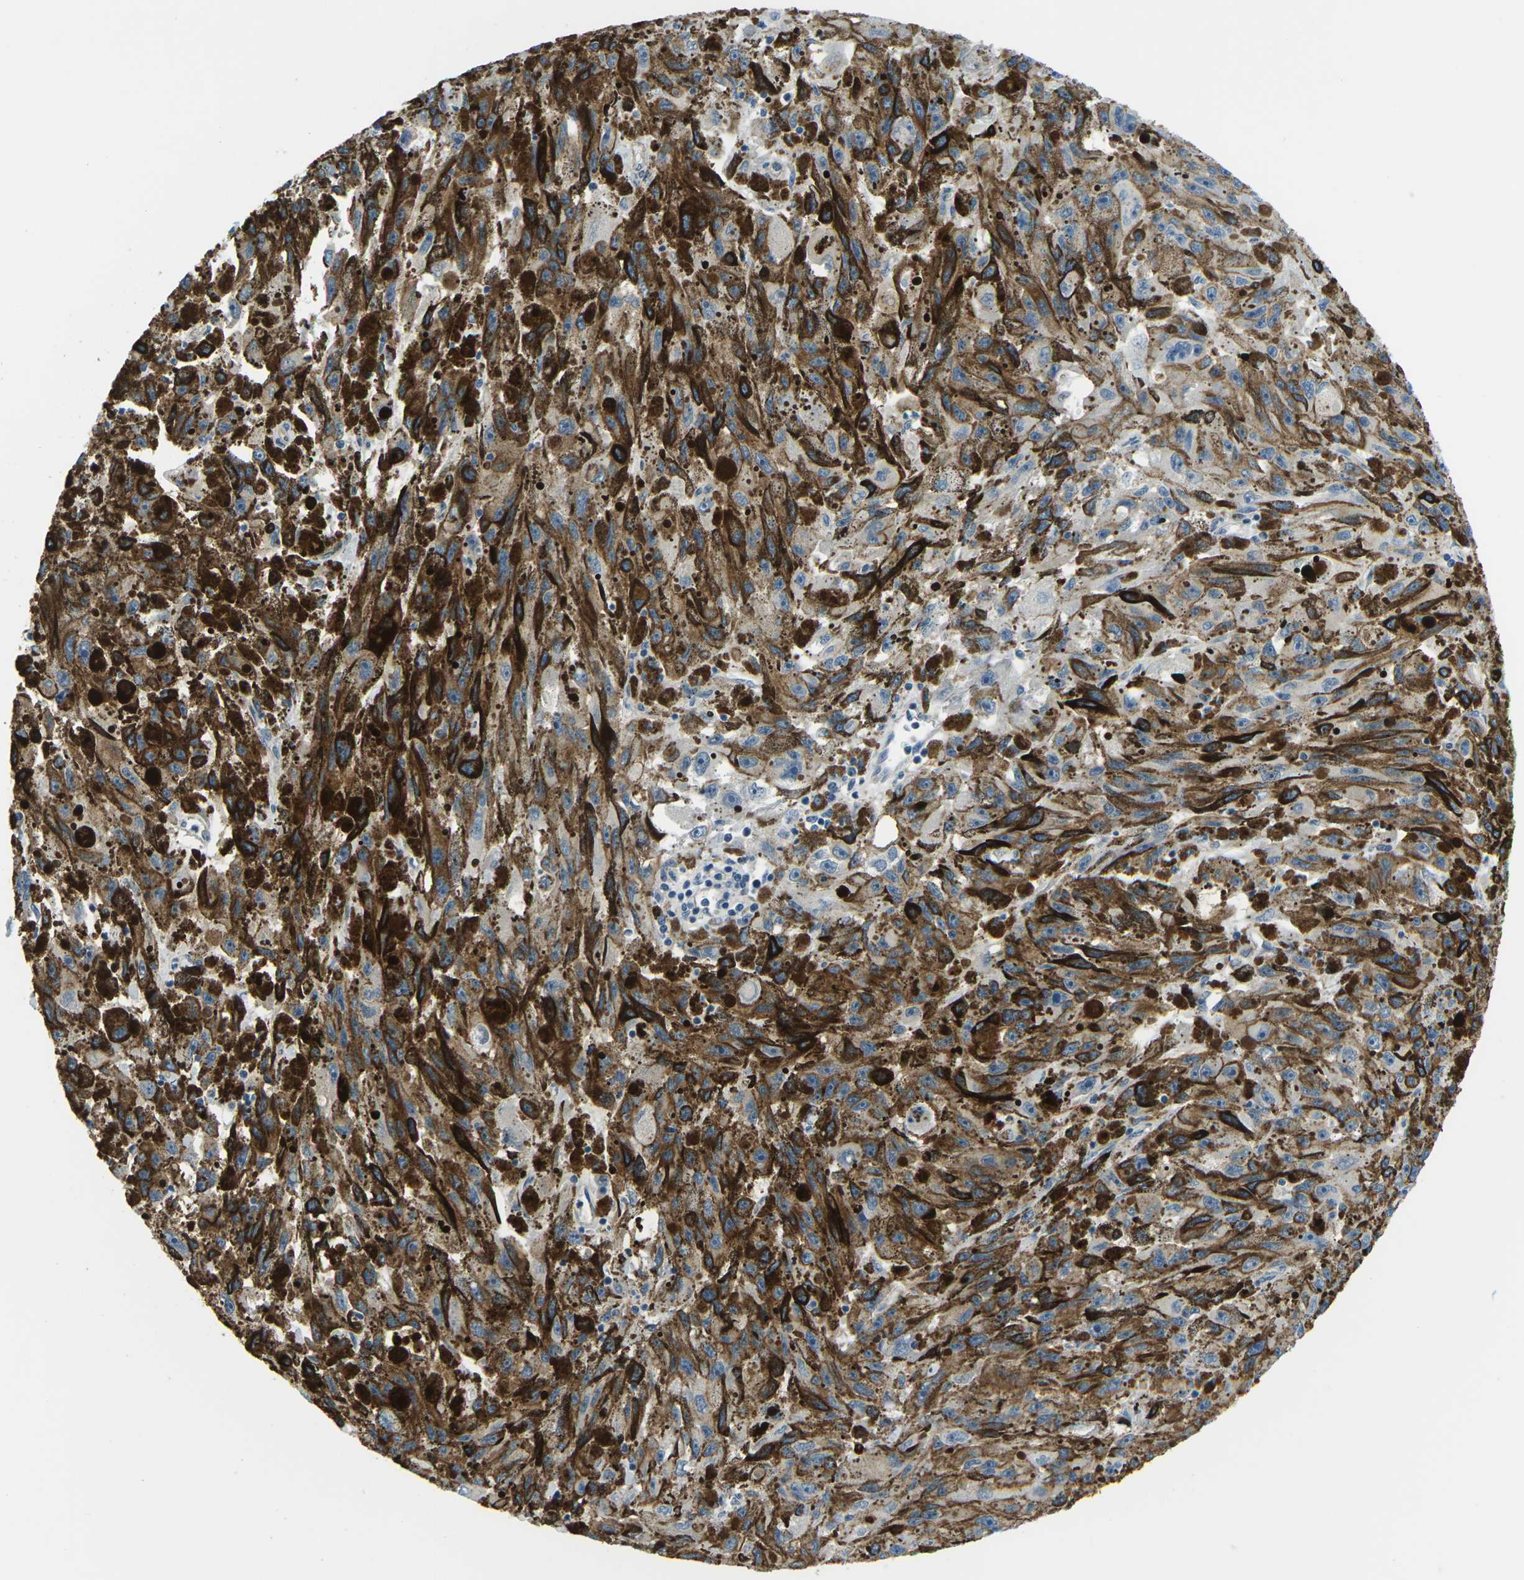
{"staining": {"intensity": "weak", "quantity": "25%-75%", "location": "cytoplasmic/membranous"}, "tissue": "melanoma", "cell_type": "Tumor cells", "image_type": "cancer", "snomed": [{"axis": "morphology", "description": "Malignant melanoma, NOS"}, {"axis": "topography", "description": "Skin"}], "caption": "A photomicrograph of human malignant melanoma stained for a protein displays weak cytoplasmic/membranous brown staining in tumor cells.", "gene": "CTNND1", "patient": {"sex": "female", "age": 104}}